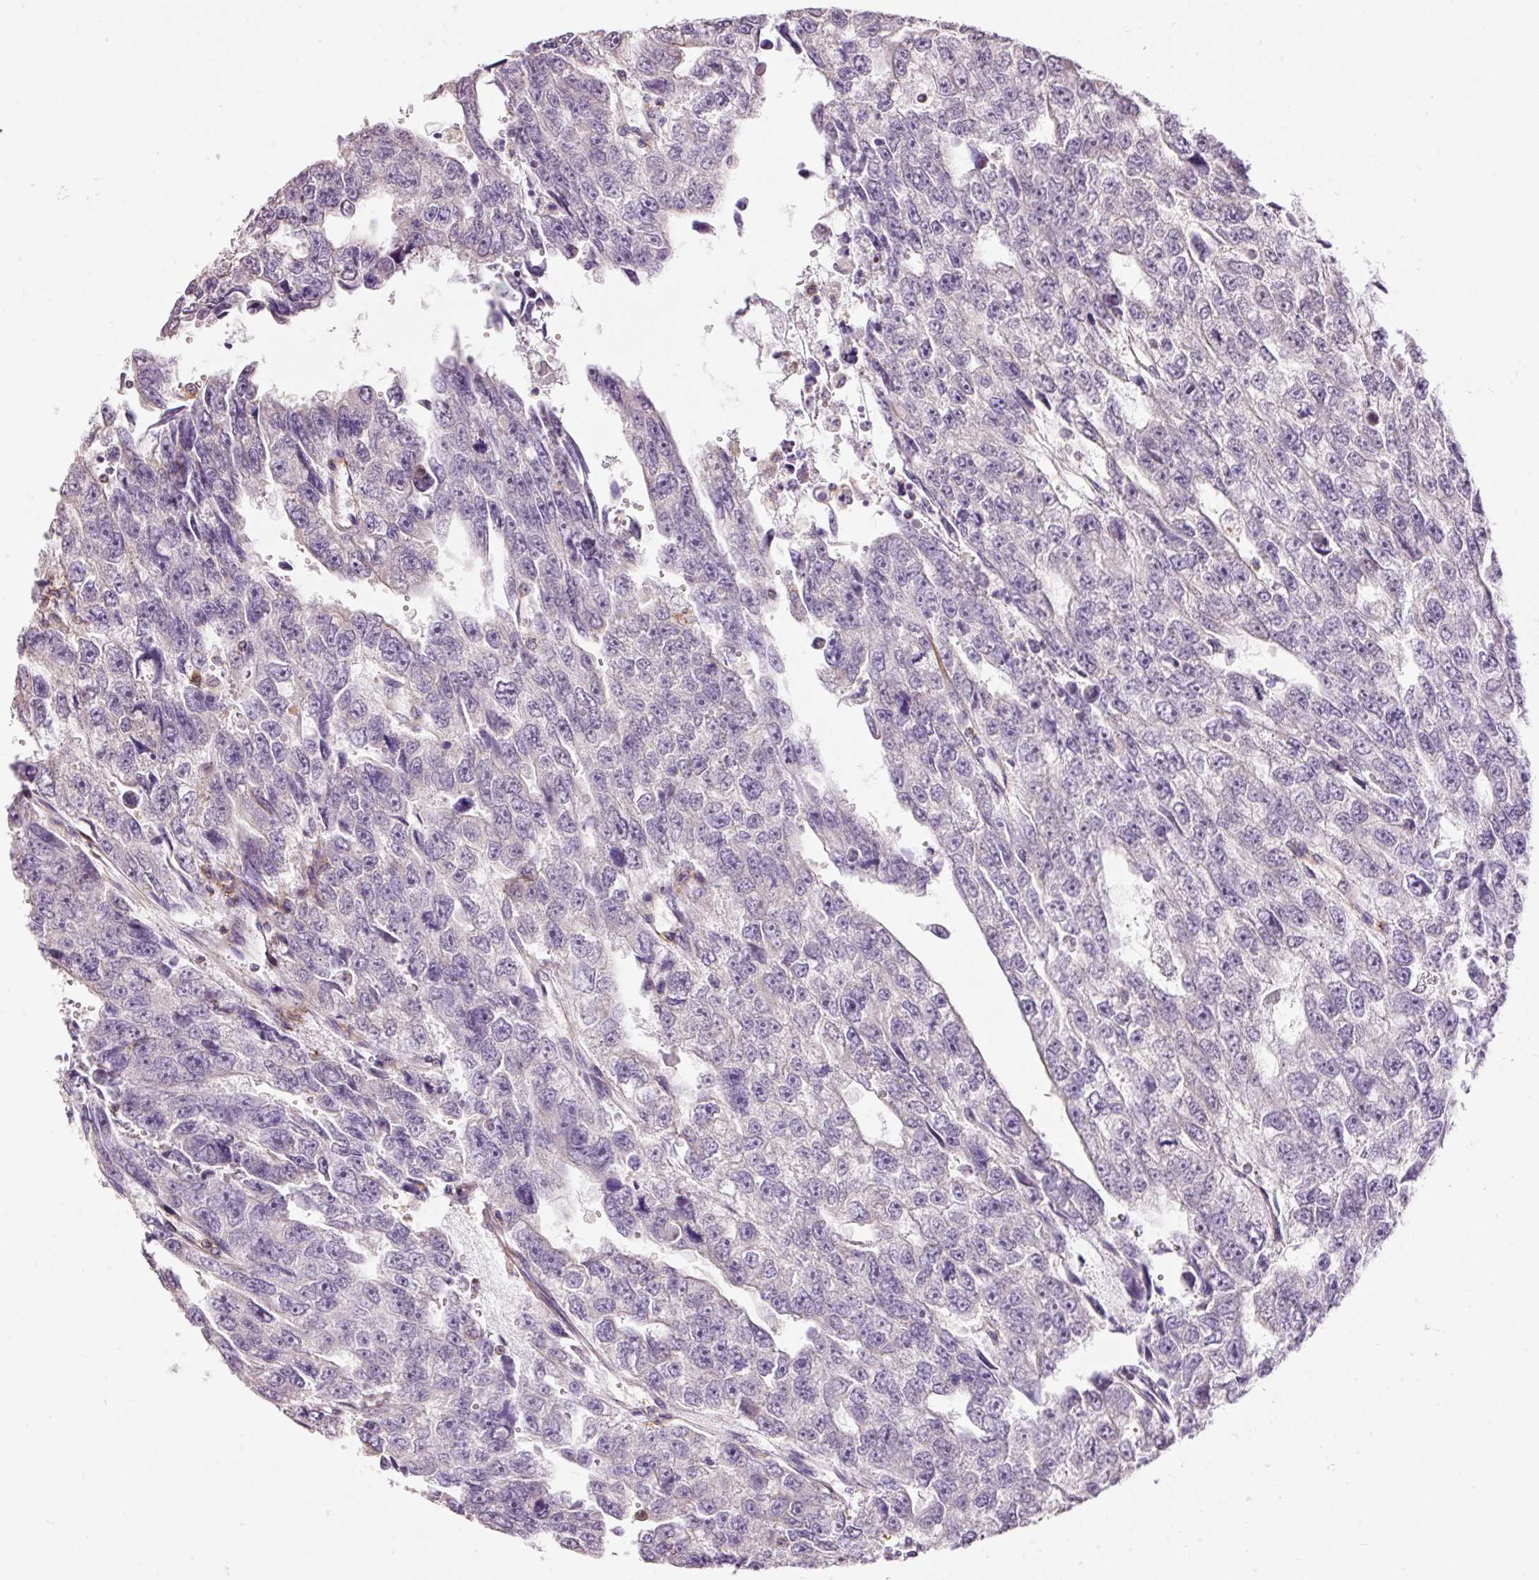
{"staining": {"intensity": "negative", "quantity": "none", "location": "none"}, "tissue": "testis cancer", "cell_type": "Tumor cells", "image_type": "cancer", "snomed": [{"axis": "morphology", "description": "Carcinoma, Embryonal, NOS"}, {"axis": "topography", "description": "Testis"}], "caption": "This micrograph is of testis embryonal carcinoma stained with IHC to label a protein in brown with the nuclei are counter-stained blue. There is no expression in tumor cells. (Brightfield microscopy of DAB immunohistochemistry at high magnification).", "gene": "DOK6", "patient": {"sex": "male", "age": 20}}